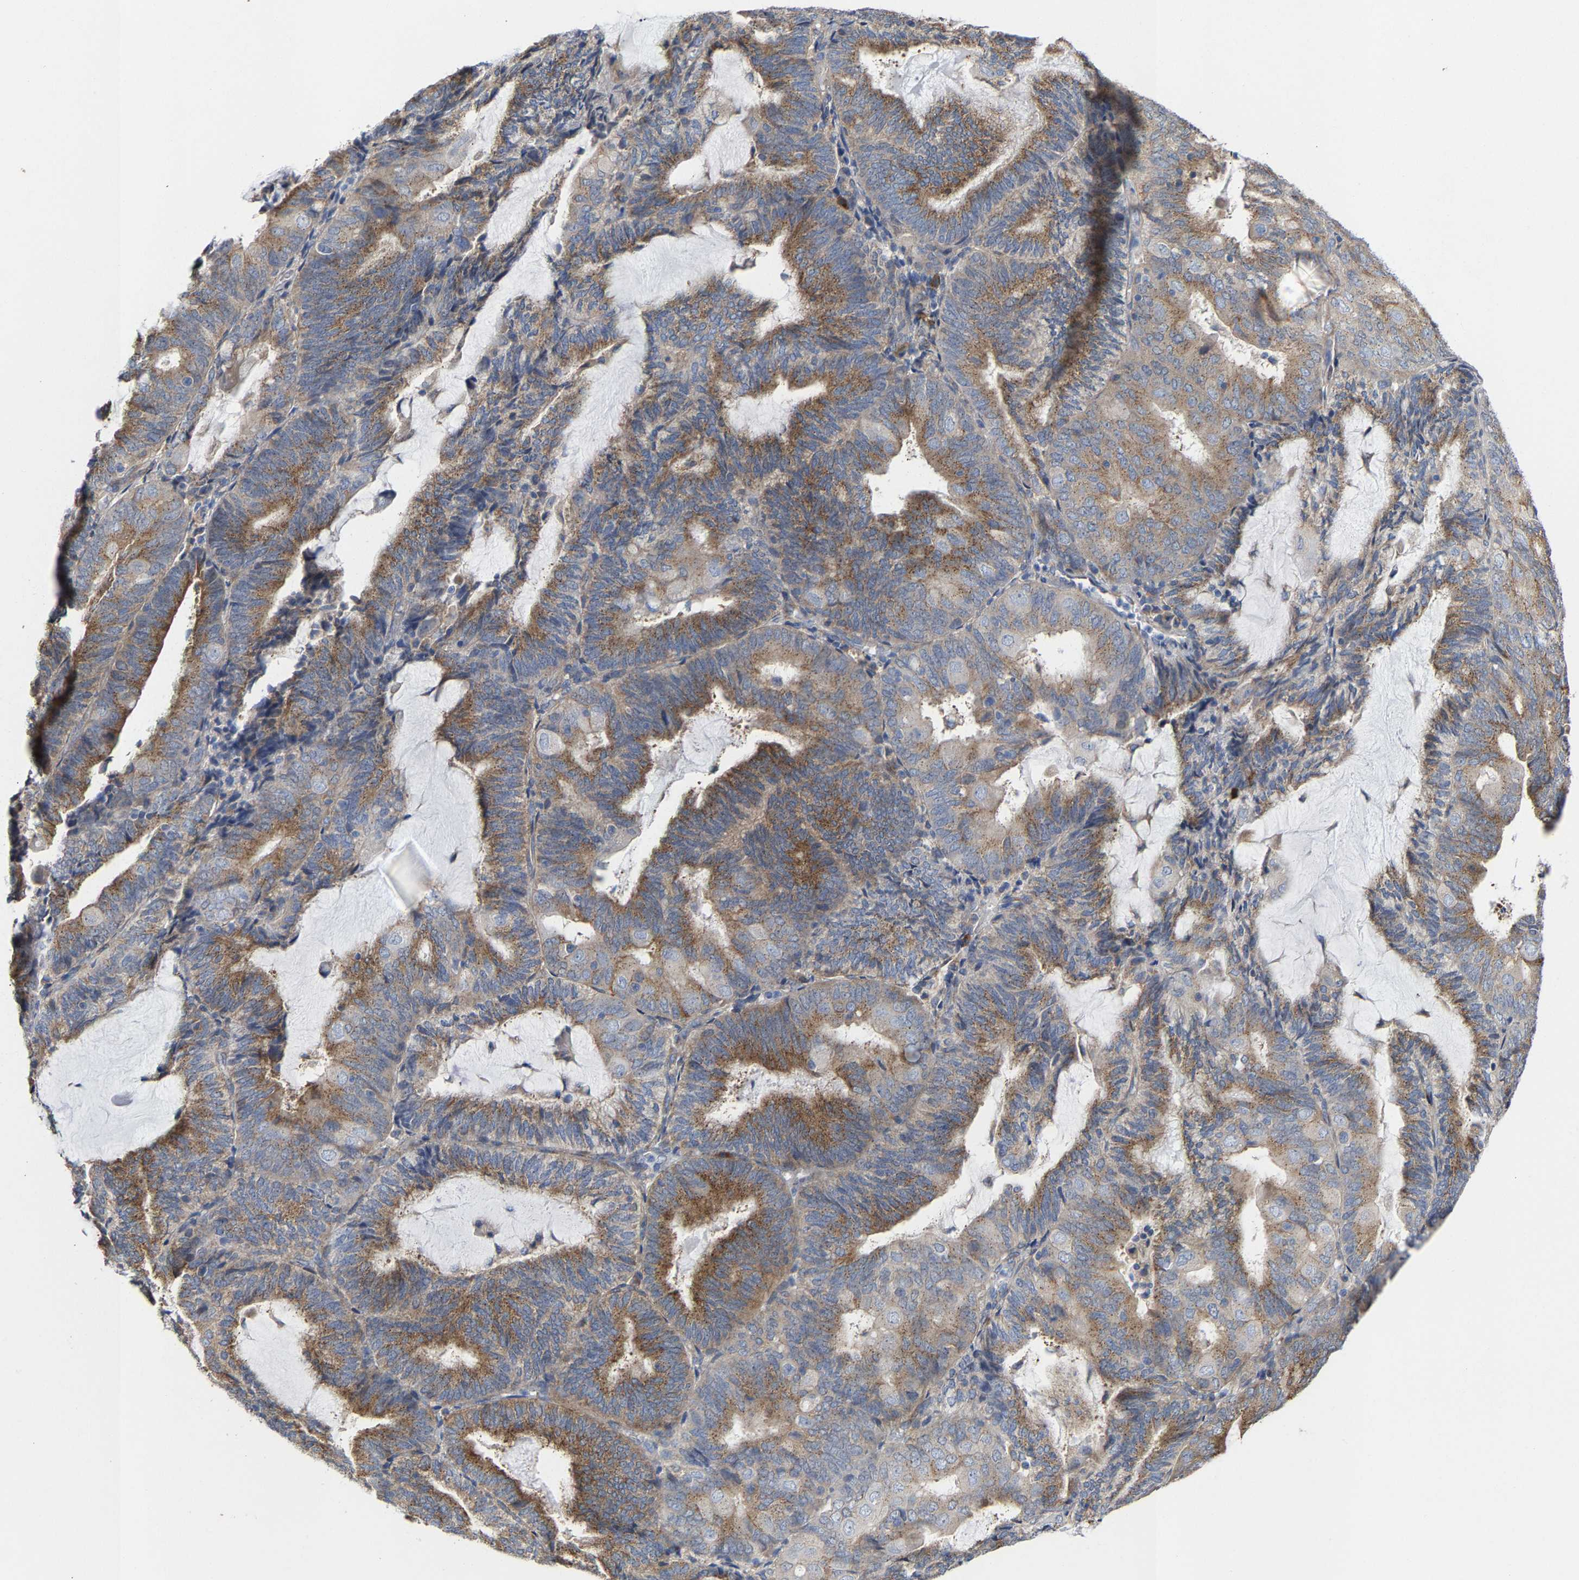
{"staining": {"intensity": "strong", "quantity": ">75%", "location": "cytoplasmic/membranous"}, "tissue": "endometrial cancer", "cell_type": "Tumor cells", "image_type": "cancer", "snomed": [{"axis": "morphology", "description": "Adenocarcinoma, NOS"}, {"axis": "topography", "description": "Endometrium"}], "caption": "Immunohistochemical staining of adenocarcinoma (endometrial) reveals strong cytoplasmic/membranous protein expression in approximately >75% of tumor cells.", "gene": "PPP1R15A", "patient": {"sex": "female", "age": 81}}